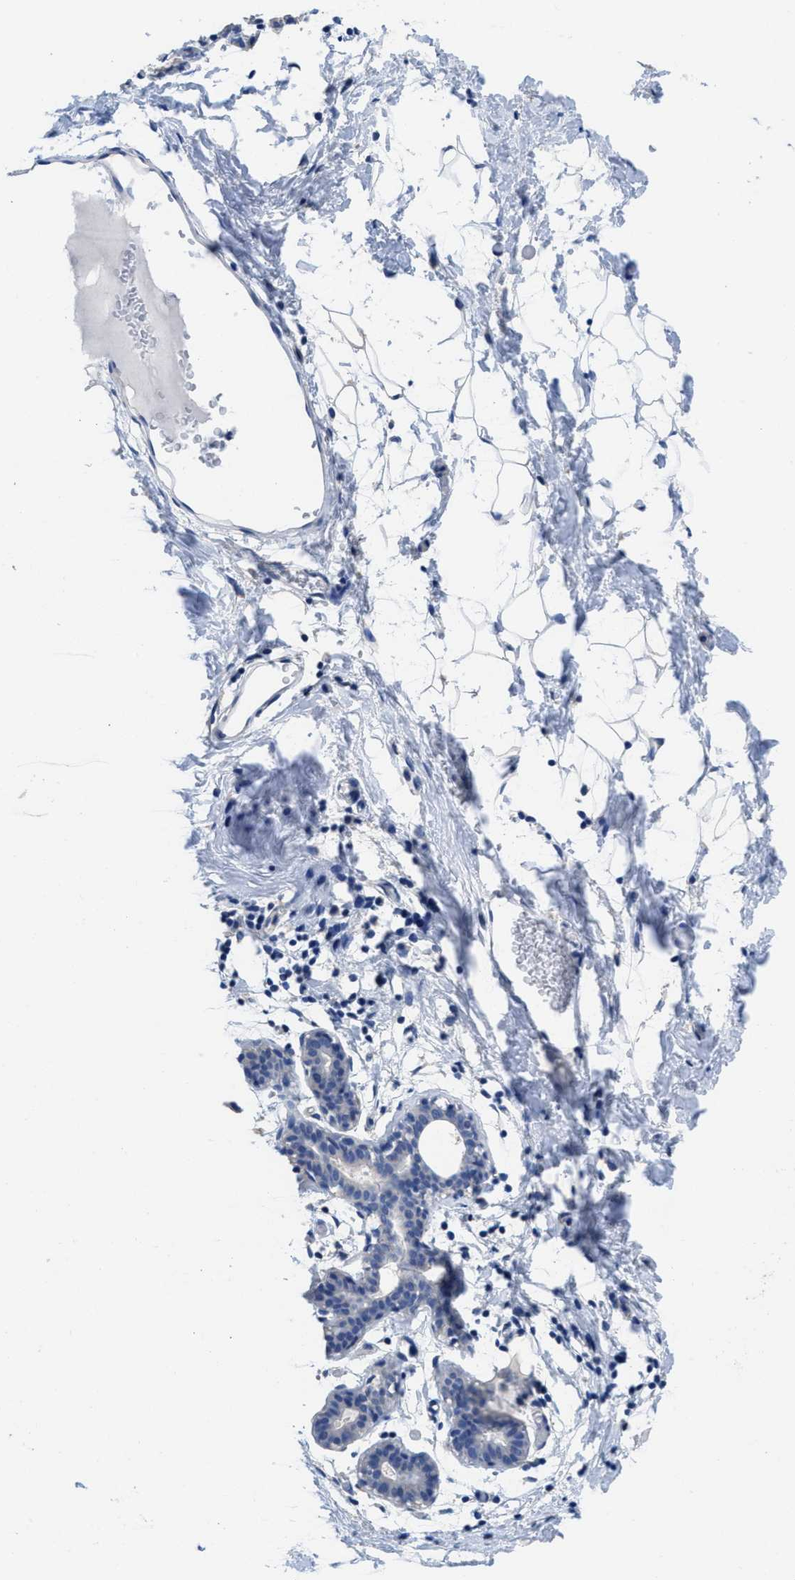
{"staining": {"intensity": "negative", "quantity": "none", "location": "none"}, "tissue": "breast", "cell_type": "Adipocytes", "image_type": "normal", "snomed": [{"axis": "morphology", "description": "Normal tissue, NOS"}, {"axis": "topography", "description": "Breast"}], "caption": "Immunohistochemical staining of unremarkable breast reveals no significant expression in adipocytes. (IHC, brightfield microscopy, high magnification).", "gene": "CA9", "patient": {"sex": "female", "age": 27}}